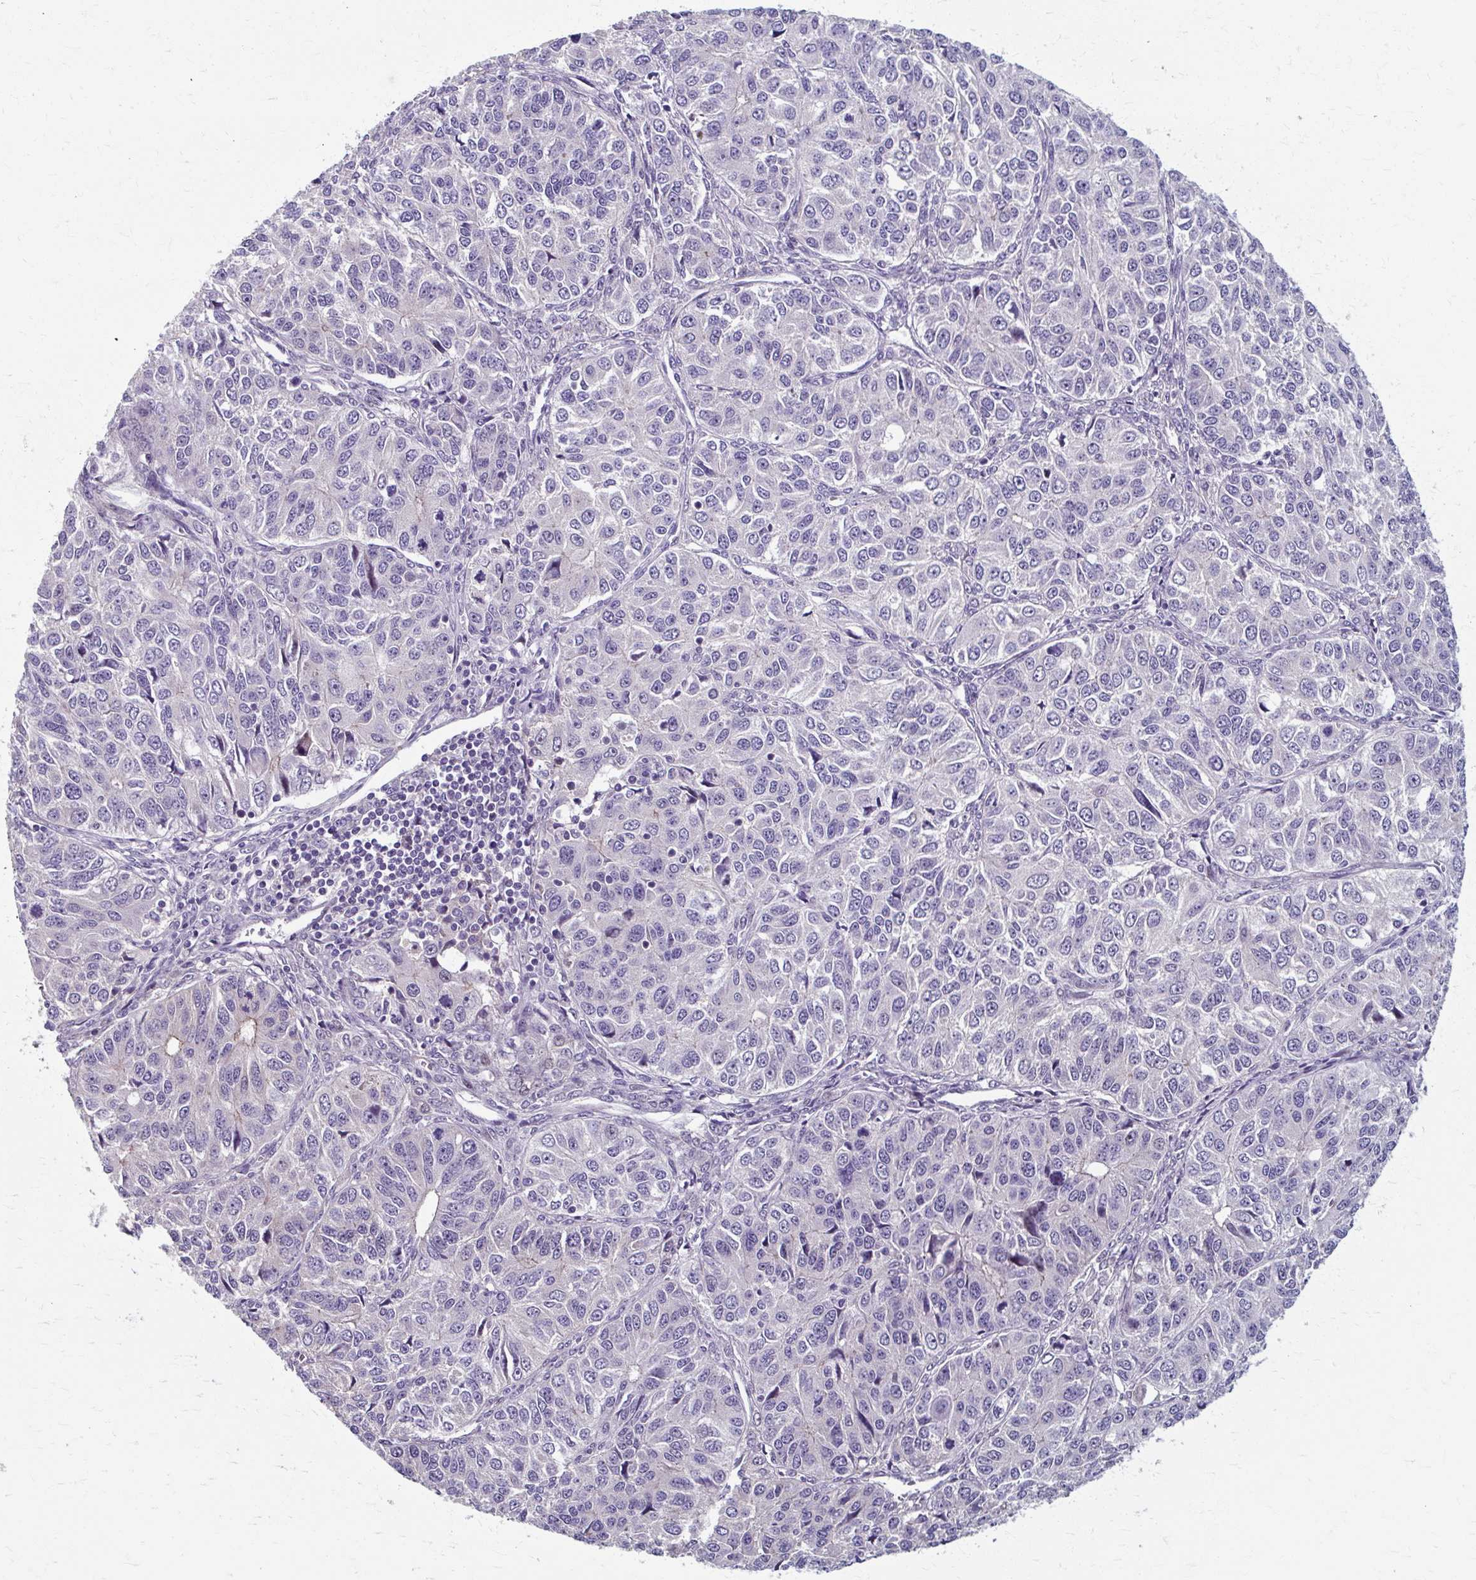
{"staining": {"intensity": "negative", "quantity": "none", "location": "none"}, "tissue": "ovarian cancer", "cell_type": "Tumor cells", "image_type": "cancer", "snomed": [{"axis": "morphology", "description": "Carcinoma, endometroid"}, {"axis": "topography", "description": "Ovary"}], "caption": "A high-resolution micrograph shows immunohistochemistry (IHC) staining of ovarian cancer (endometroid carcinoma), which reveals no significant expression in tumor cells.", "gene": "ZNF555", "patient": {"sex": "female", "age": 51}}